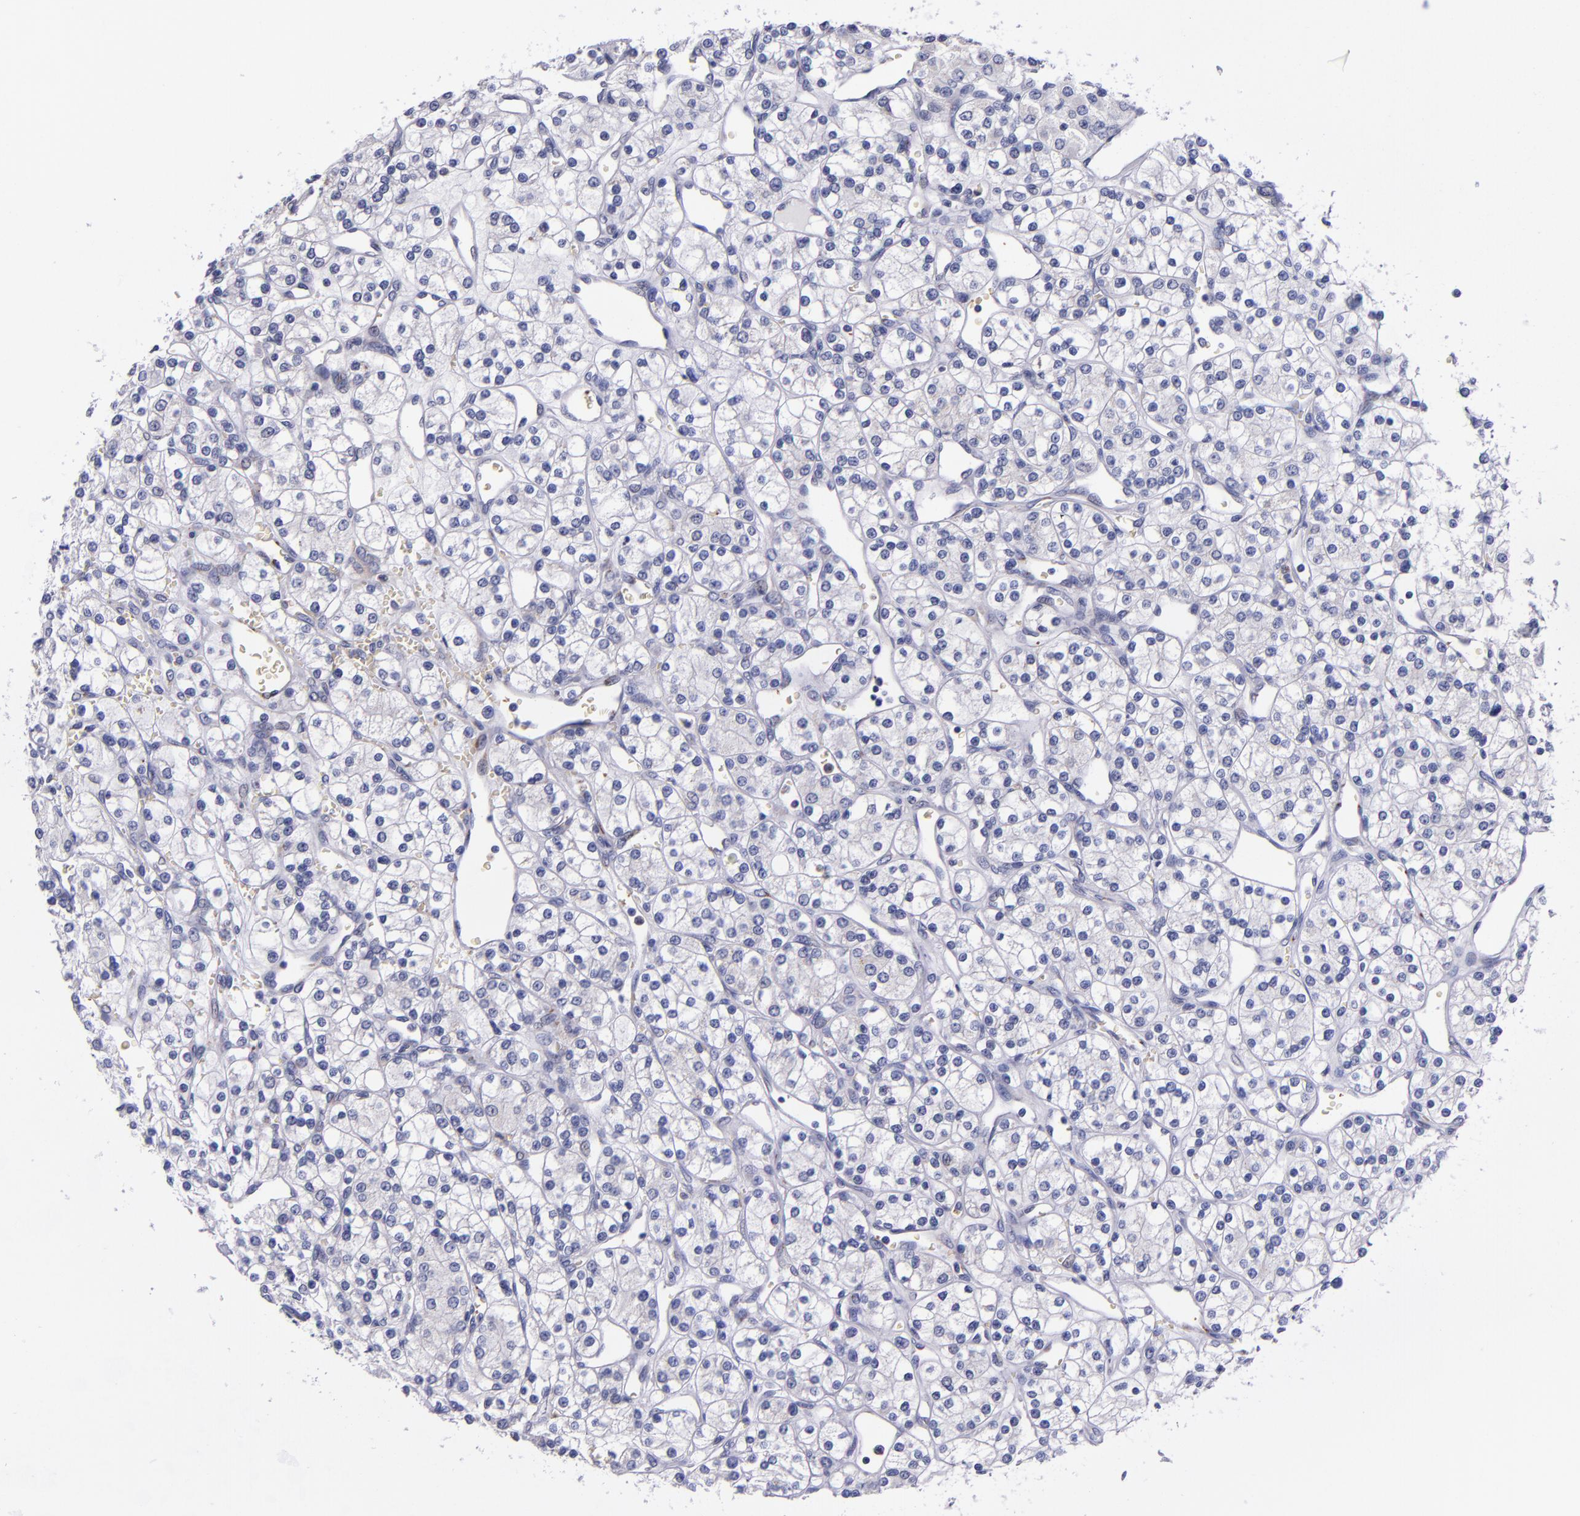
{"staining": {"intensity": "negative", "quantity": "none", "location": "none"}, "tissue": "renal cancer", "cell_type": "Tumor cells", "image_type": "cancer", "snomed": [{"axis": "morphology", "description": "Adenocarcinoma, NOS"}, {"axis": "topography", "description": "Kidney"}], "caption": "DAB immunohistochemical staining of renal cancer (adenocarcinoma) shows no significant expression in tumor cells.", "gene": "RAB41", "patient": {"sex": "female", "age": 62}}